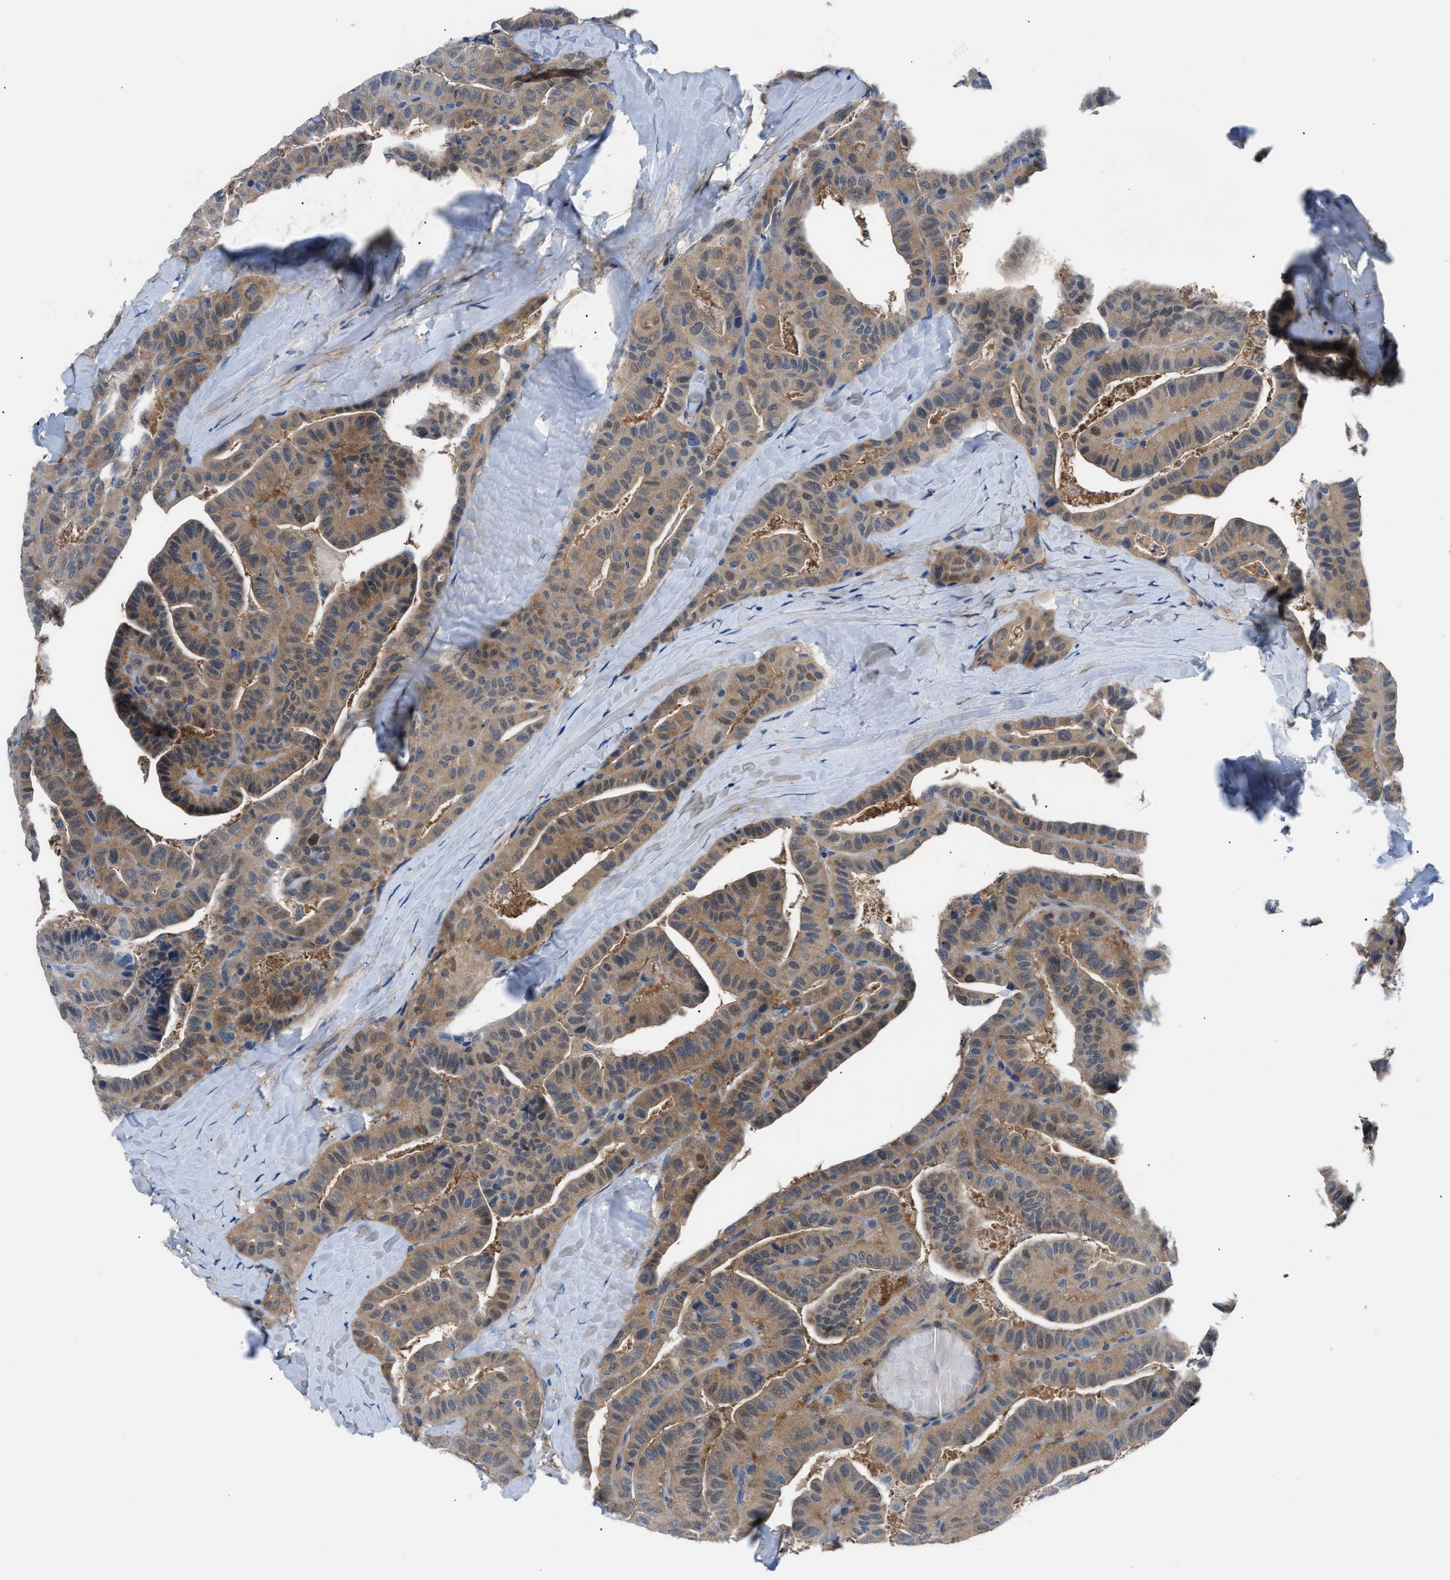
{"staining": {"intensity": "moderate", "quantity": ">75%", "location": "cytoplasmic/membranous"}, "tissue": "thyroid cancer", "cell_type": "Tumor cells", "image_type": "cancer", "snomed": [{"axis": "morphology", "description": "Papillary adenocarcinoma, NOS"}, {"axis": "topography", "description": "Thyroid gland"}], "caption": "Thyroid cancer (papillary adenocarcinoma) stained with a protein marker exhibits moderate staining in tumor cells.", "gene": "TMEM45B", "patient": {"sex": "male", "age": 77}}